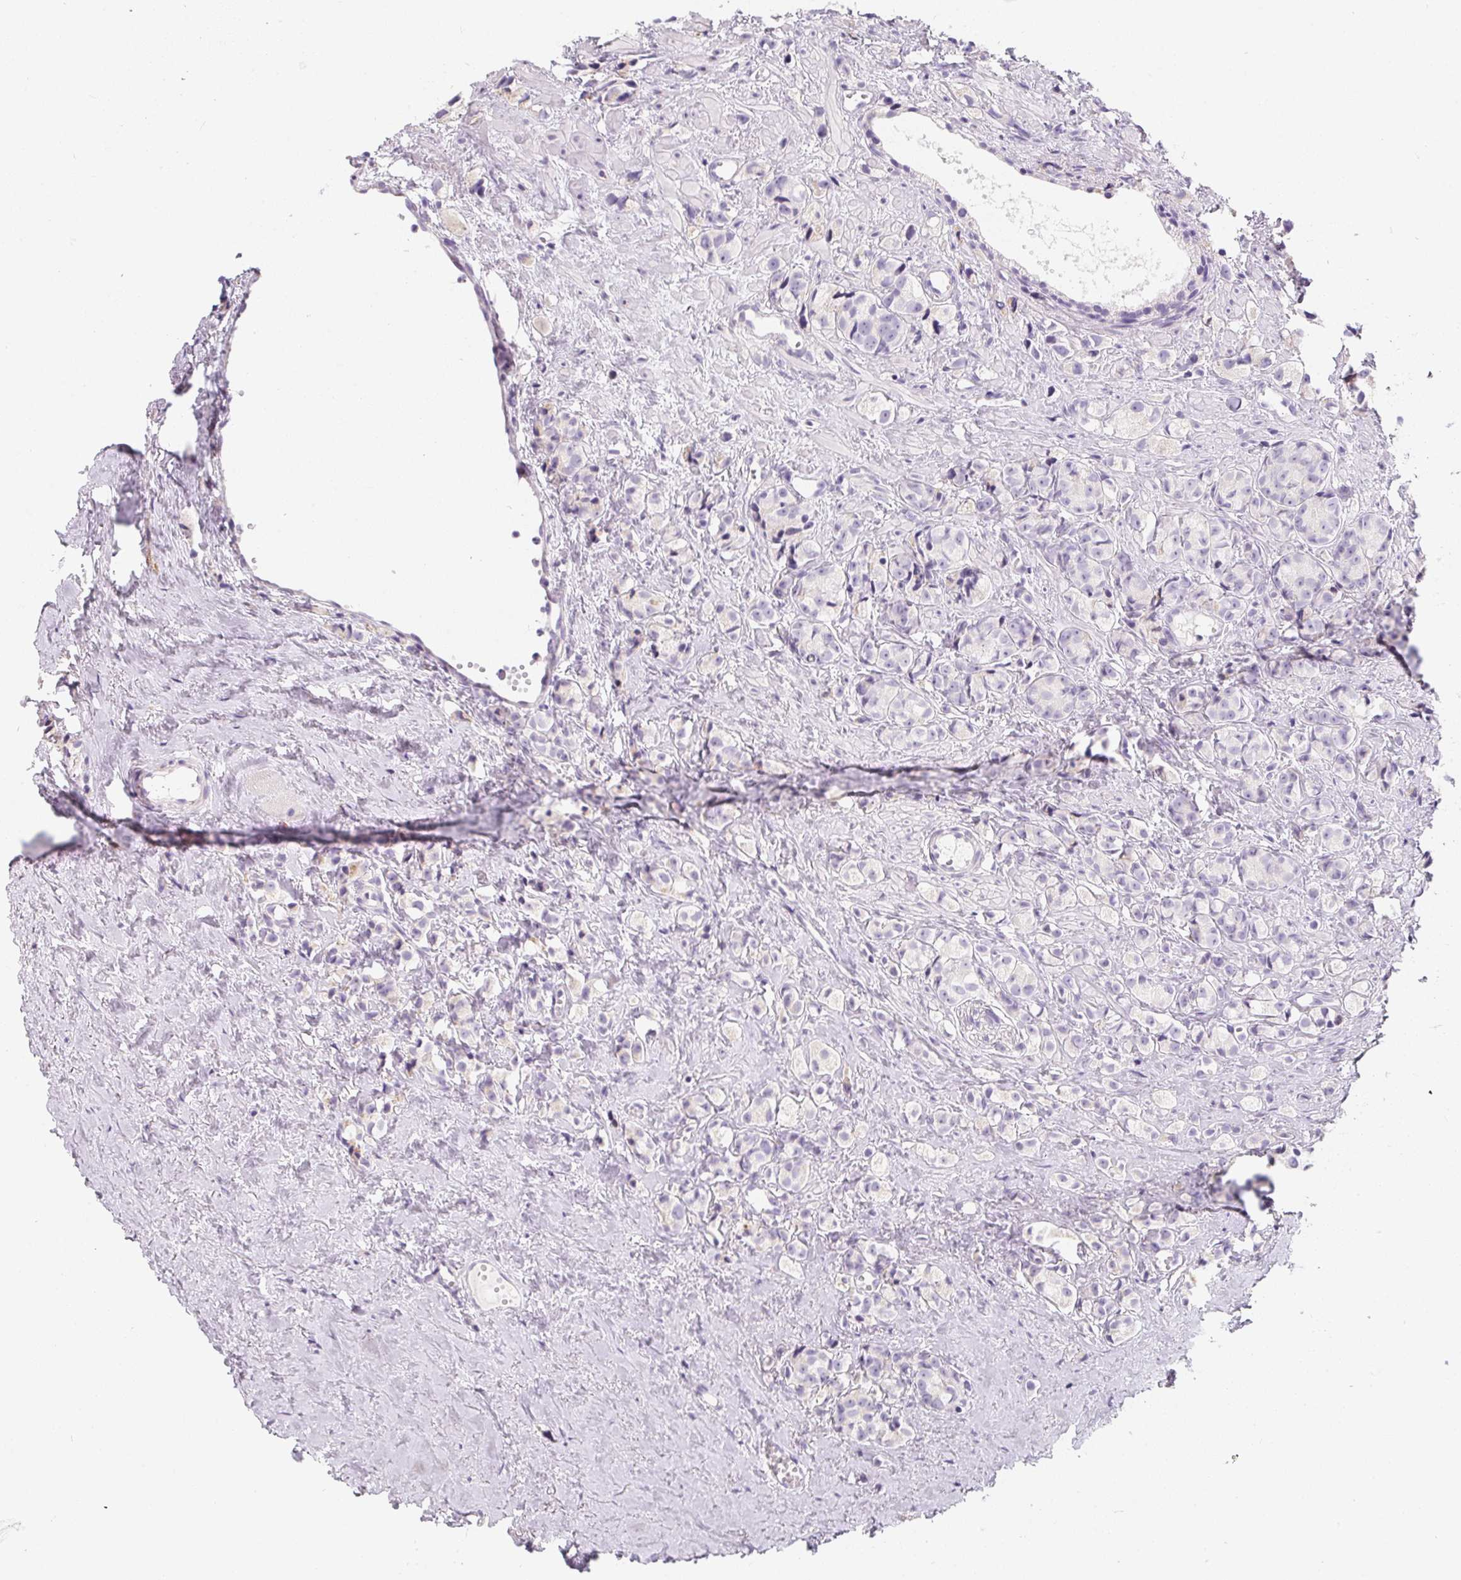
{"staining": {"intensity": "negative", "quantity": "none", "location": "none"}, "tissue": "prostate cancer", "cell_type": "Tumor cells", "image_type": "cancer", "snomed": [{"axis": "morphology", "description": "Adenocarcinoma, High grade"}, {"axis": "topography", "description": "Prostate"}], "caption": "DAB (3,3'-diaminobenzidine) immunohistochemical staining of prostate adenocarcinoma (high-grade) shows no significant positivity in tumor cells.", "gene": "MAP1A", "patient": {"sex": "male", "age": 81}}